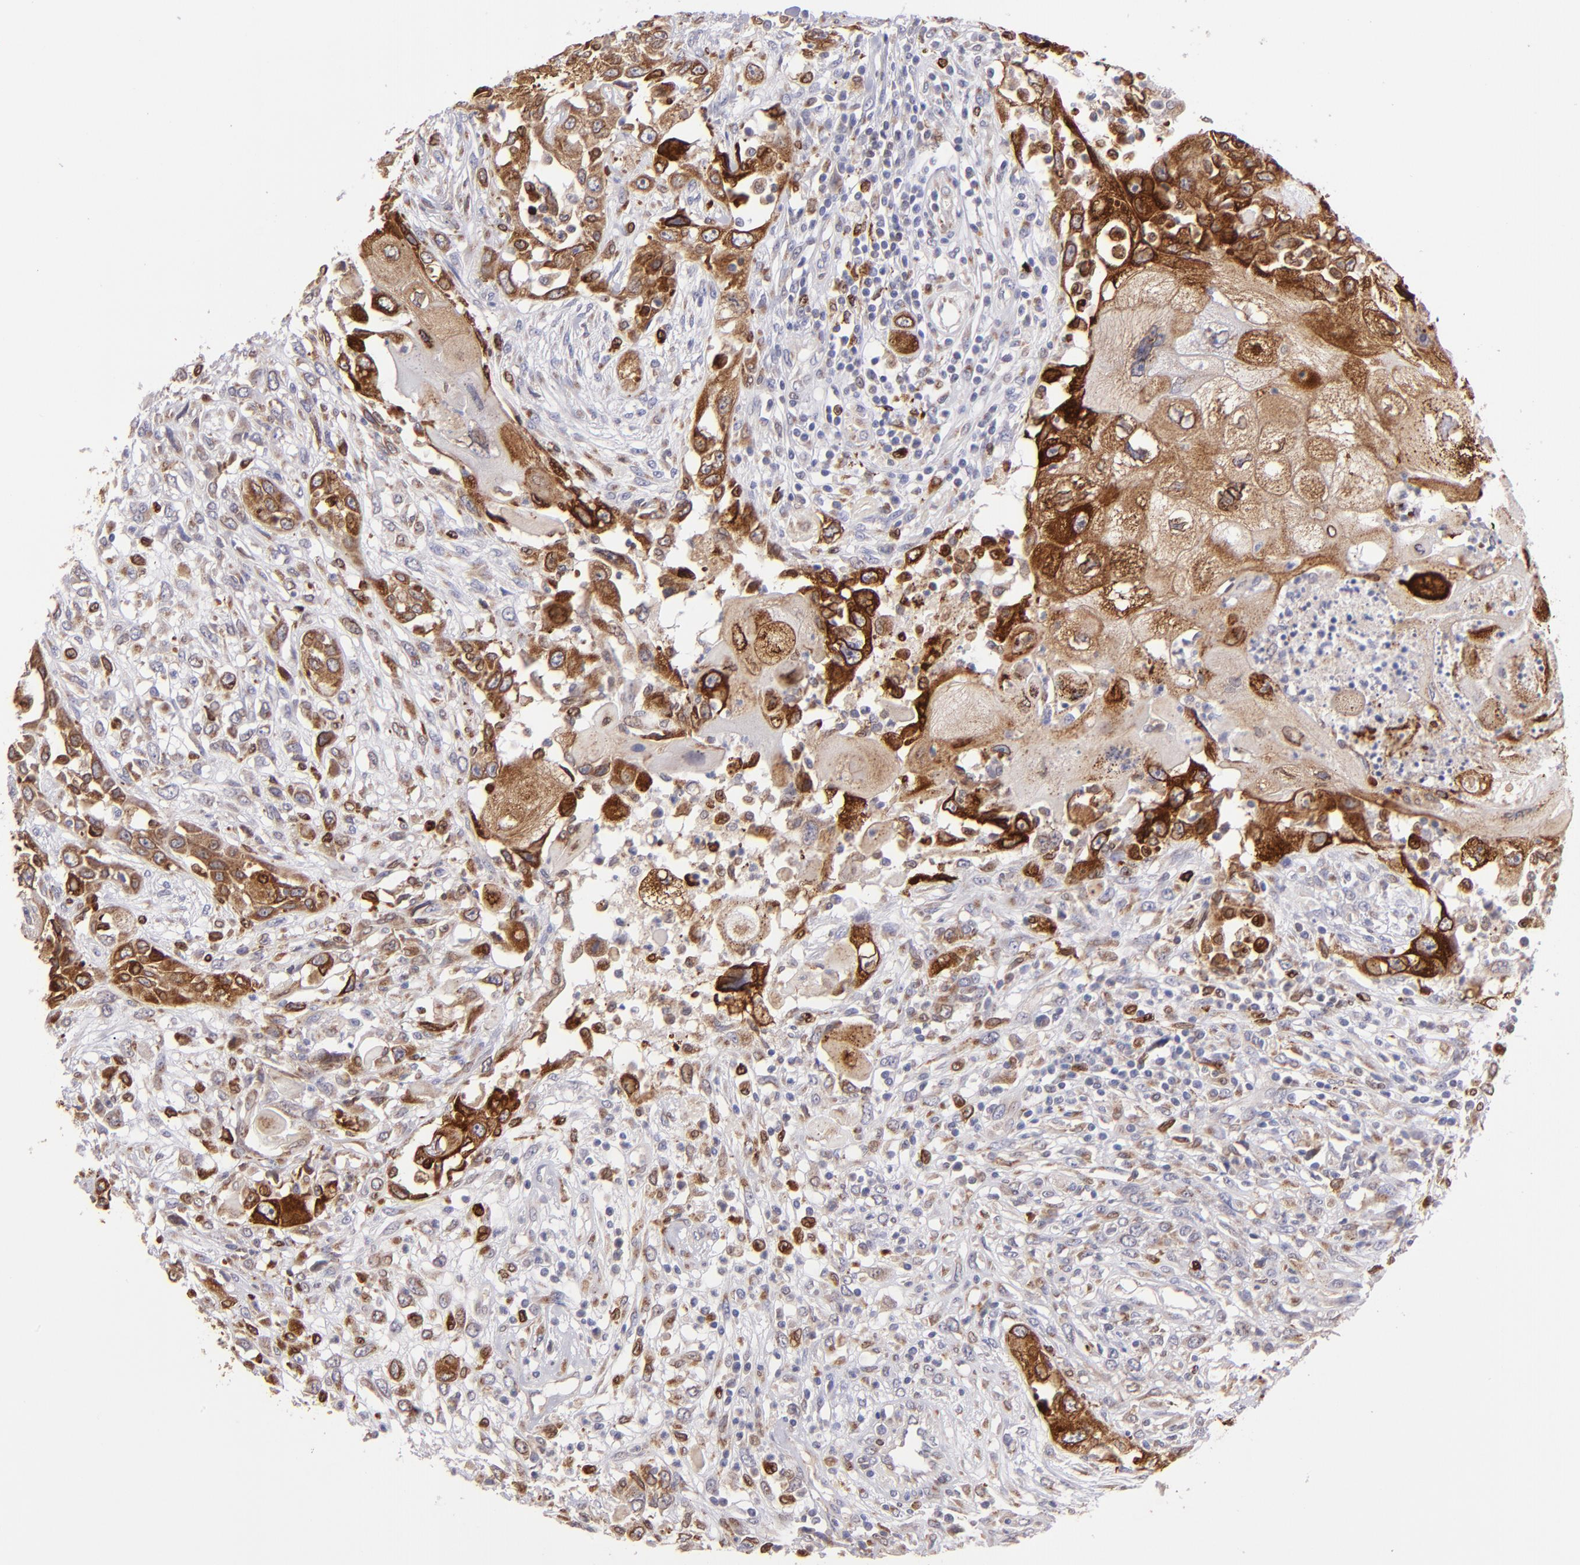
{"staining": {"intensity": "strong", "quantity": ">75%", "location": "cytoplasmic/membranous"}, "tissue": "head and neck cancer", "cell_type": "Tumor cells", "image_type": "cancer", "snomed": [{"axis": "morphology", "description": "Neoplasm, malignant, NOS"}, {"axis": "topography", "description": "Salivary gland"}, {"axis": "topography", "description": "Head-Neck"}], "caption": "Head and neck malignant neoplasm stained with a brown dye shows strong cytoplasmic/membranous positive positivity in approximately >75% of tumor cells.", "gene": "PTGS1", "patient": {"sex": "male", "age": 43}}